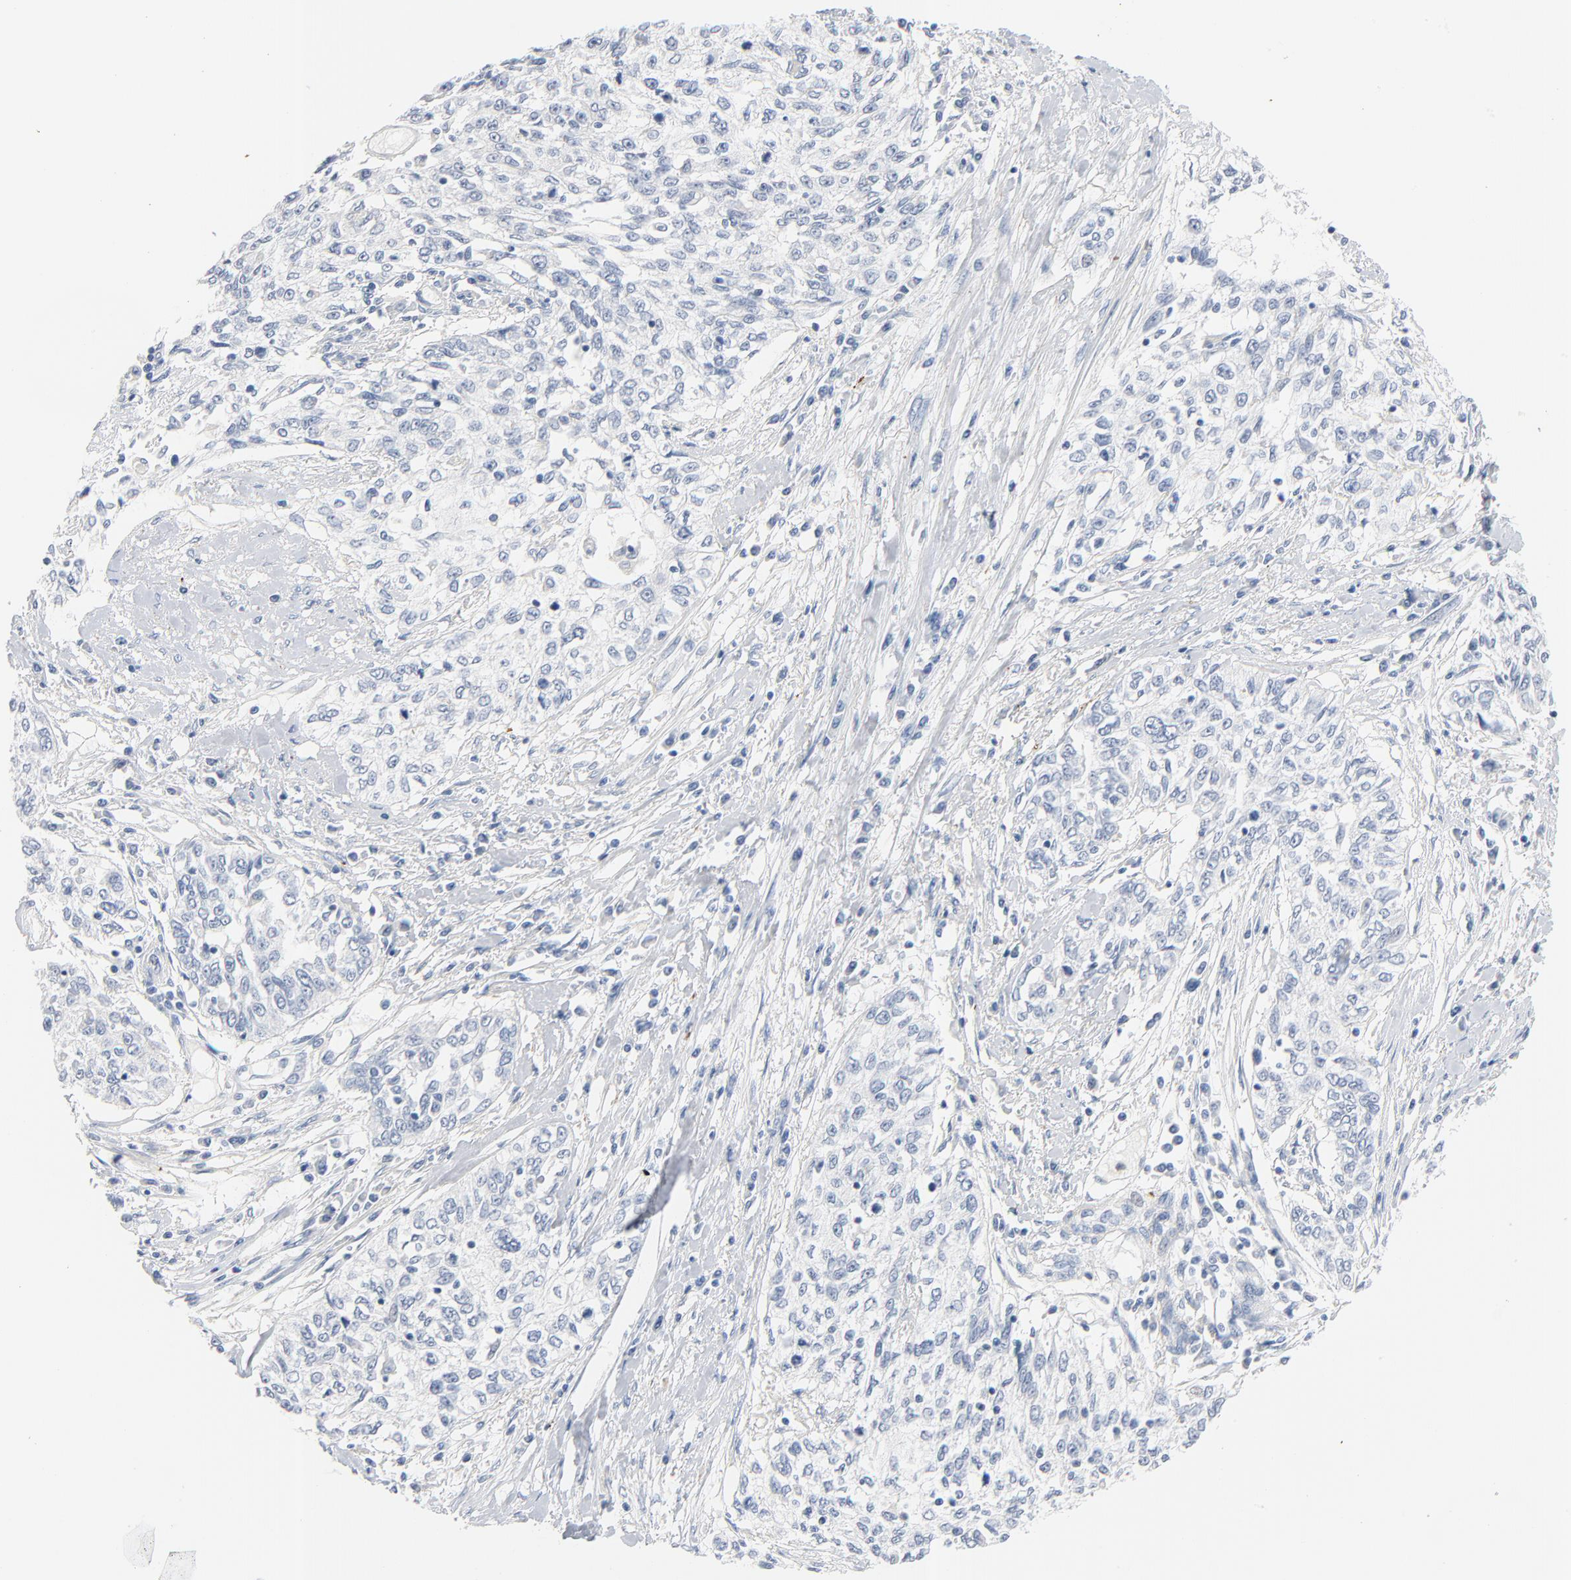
{"staining": {"intensity": "negative", "quantity": "none", "location": "none"}, "tissue": "cervical cancer", "cell_type": "Tumor cells", "image_type": "cancer", "snomed": [{"axis": "morphology", "description": "Squamous cell carcinoma, NOS"}, {"axis": "topography", "description": "Cervix"}], "caption": "Tumor cells show no significant expression in cervical cancer (squamous cell carcinoma).", "gene": "IFT43", "patient": {"sex": "female", "age": 57}}